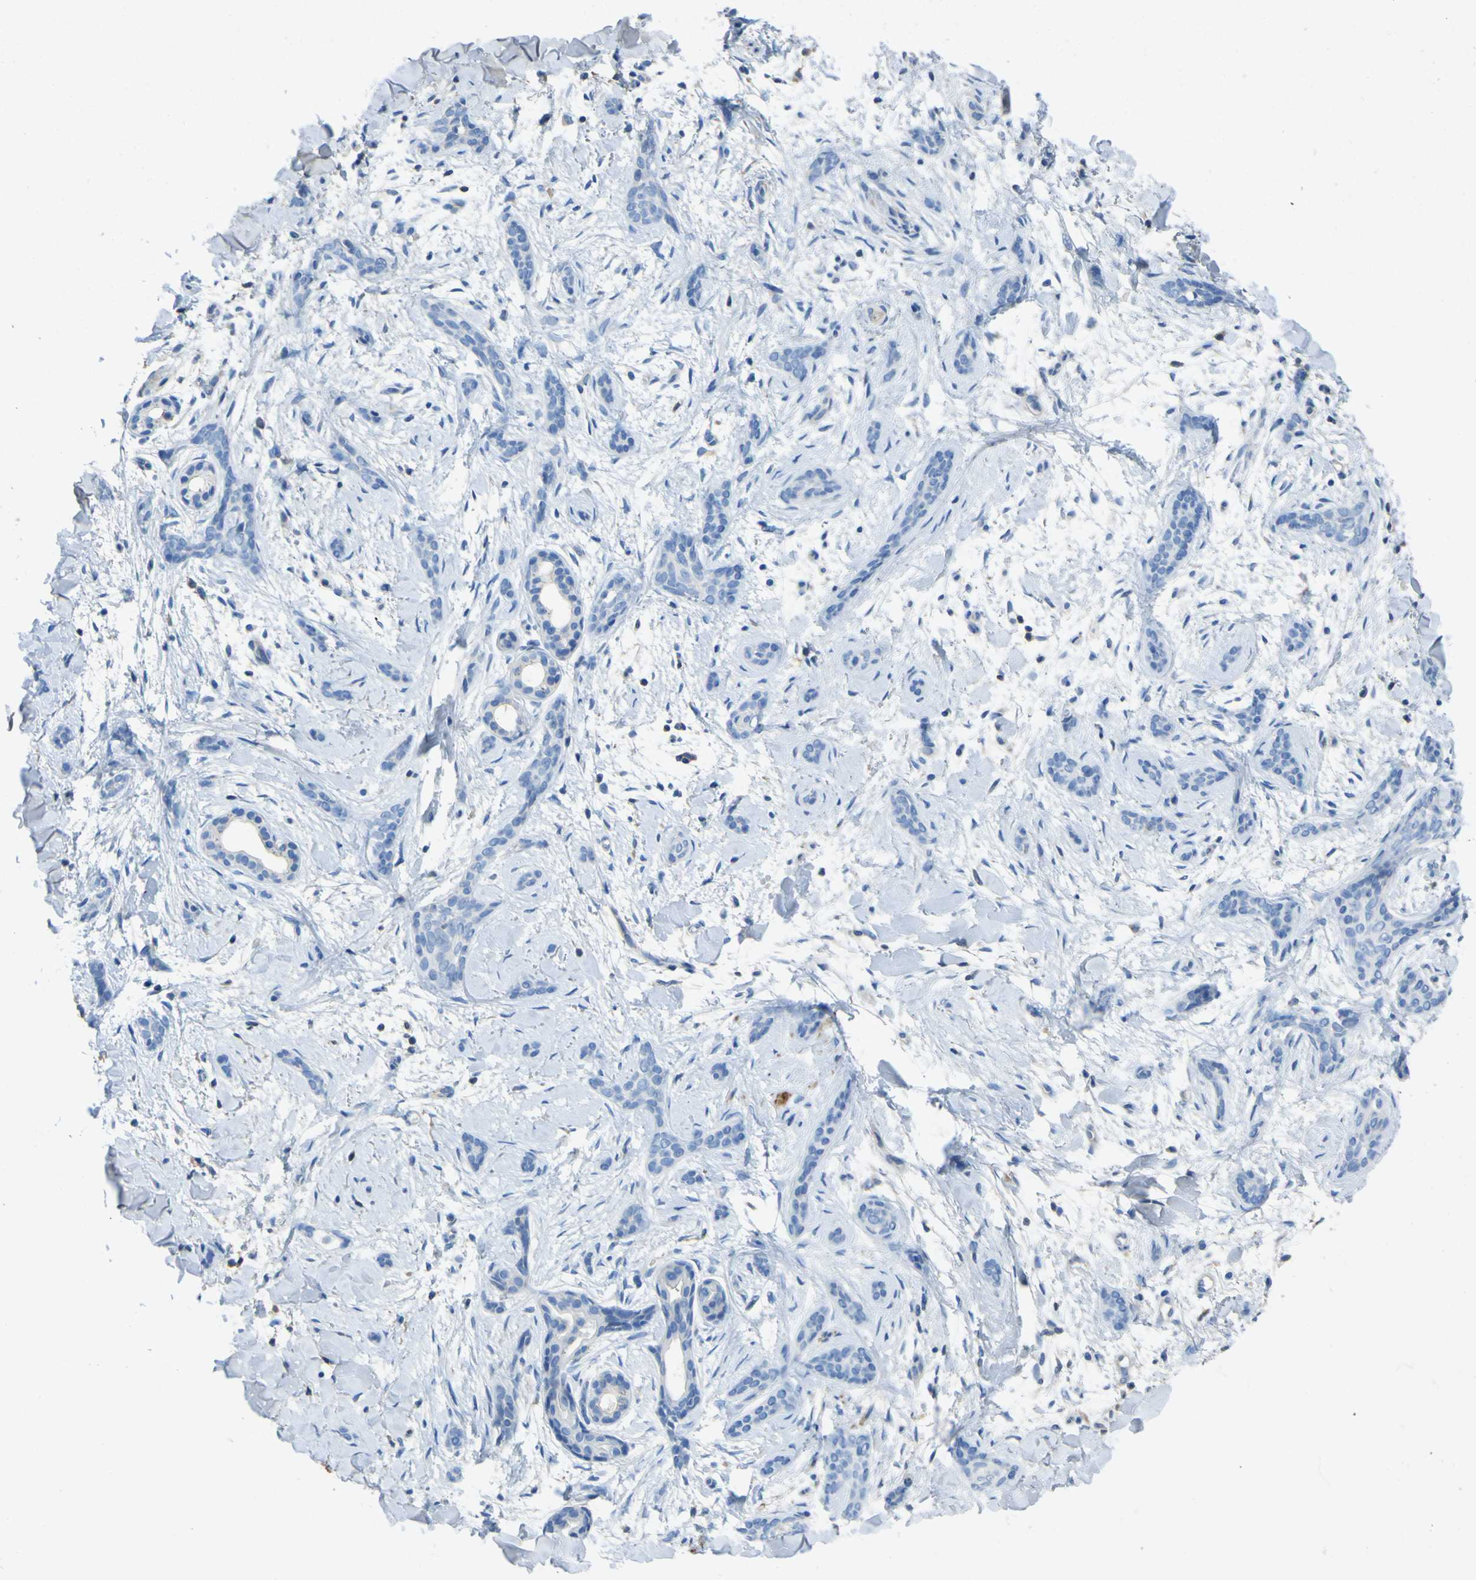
{"staining": {"intensity": "negative", "quantity": "none", "location": "none"}, "tissue": "skin cancer", "cell_type": "Tumor cells", "image_type": "cancer", "snomed": [{"axis": "morphology", "description": "Basal cell carcinoma"}, {"axis": "morphology", "description": "Adnexal tumor, benign"}, {"axis": "topography", "description": "Skin"}], "caption": "Skin cancer was stained to show a protein in brown. There is no significant staining in tumor cells.", "gene": "OGN", "patient": {"sex": "female", "age": 42}}